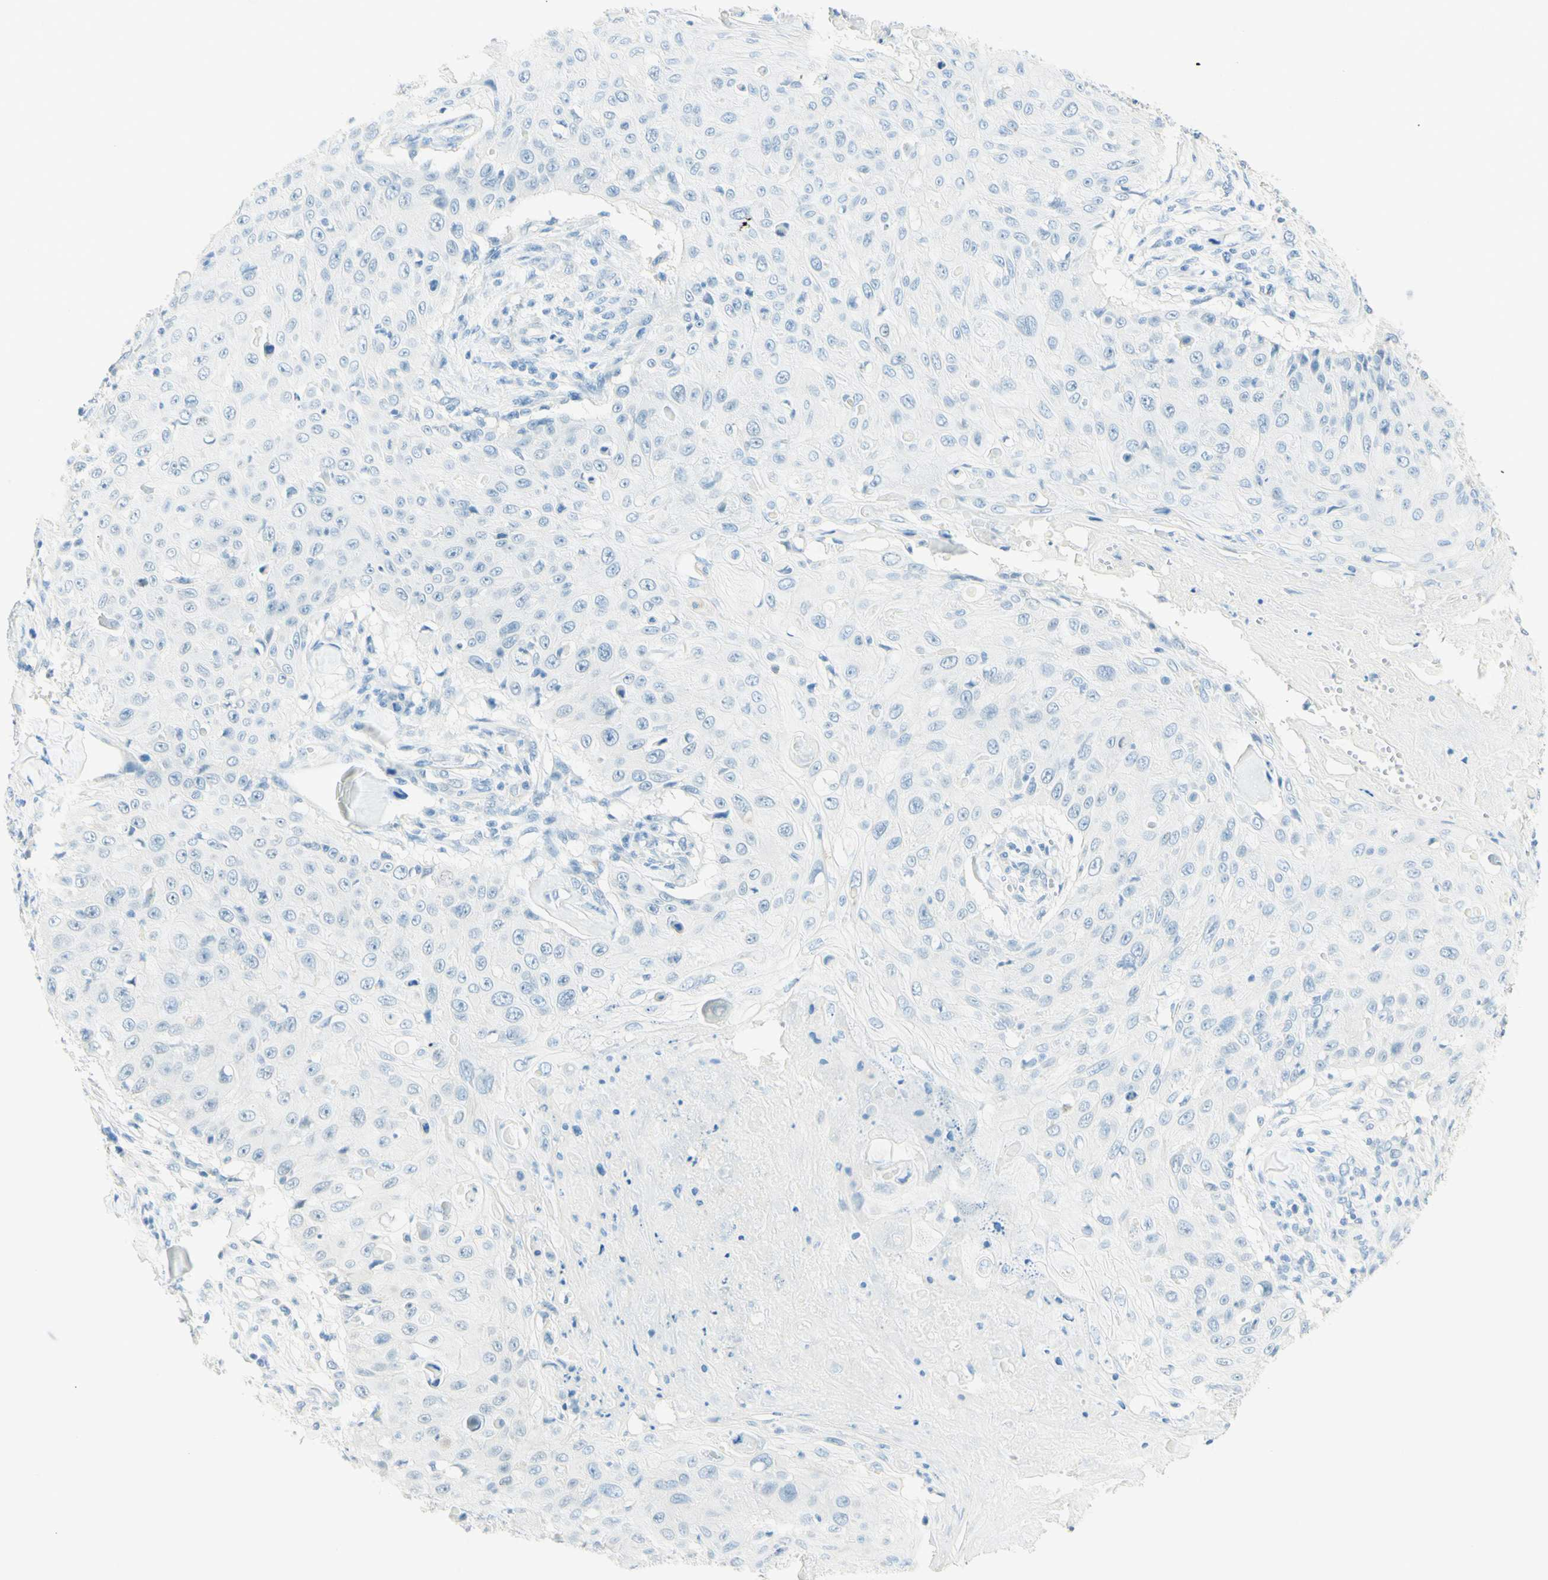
{"staining": {"intensity": "negative", "quantity": "none", "location": "none"}, "tissue": "skin cancer", "cell_type": "Tumor cells", "image_type": "cancer", "snomed": [{"axis": "morphology", "description": "Squamous cell carcinoma, NOS"}, {"axis": "topography", "description": "Skin"}], "caption": "A micrograph of human skin squamous cell carcinoma is negative for staining in tumor cells.", "gene": "TMEM132D", "patient": {"sex": "male", "age": 86}}